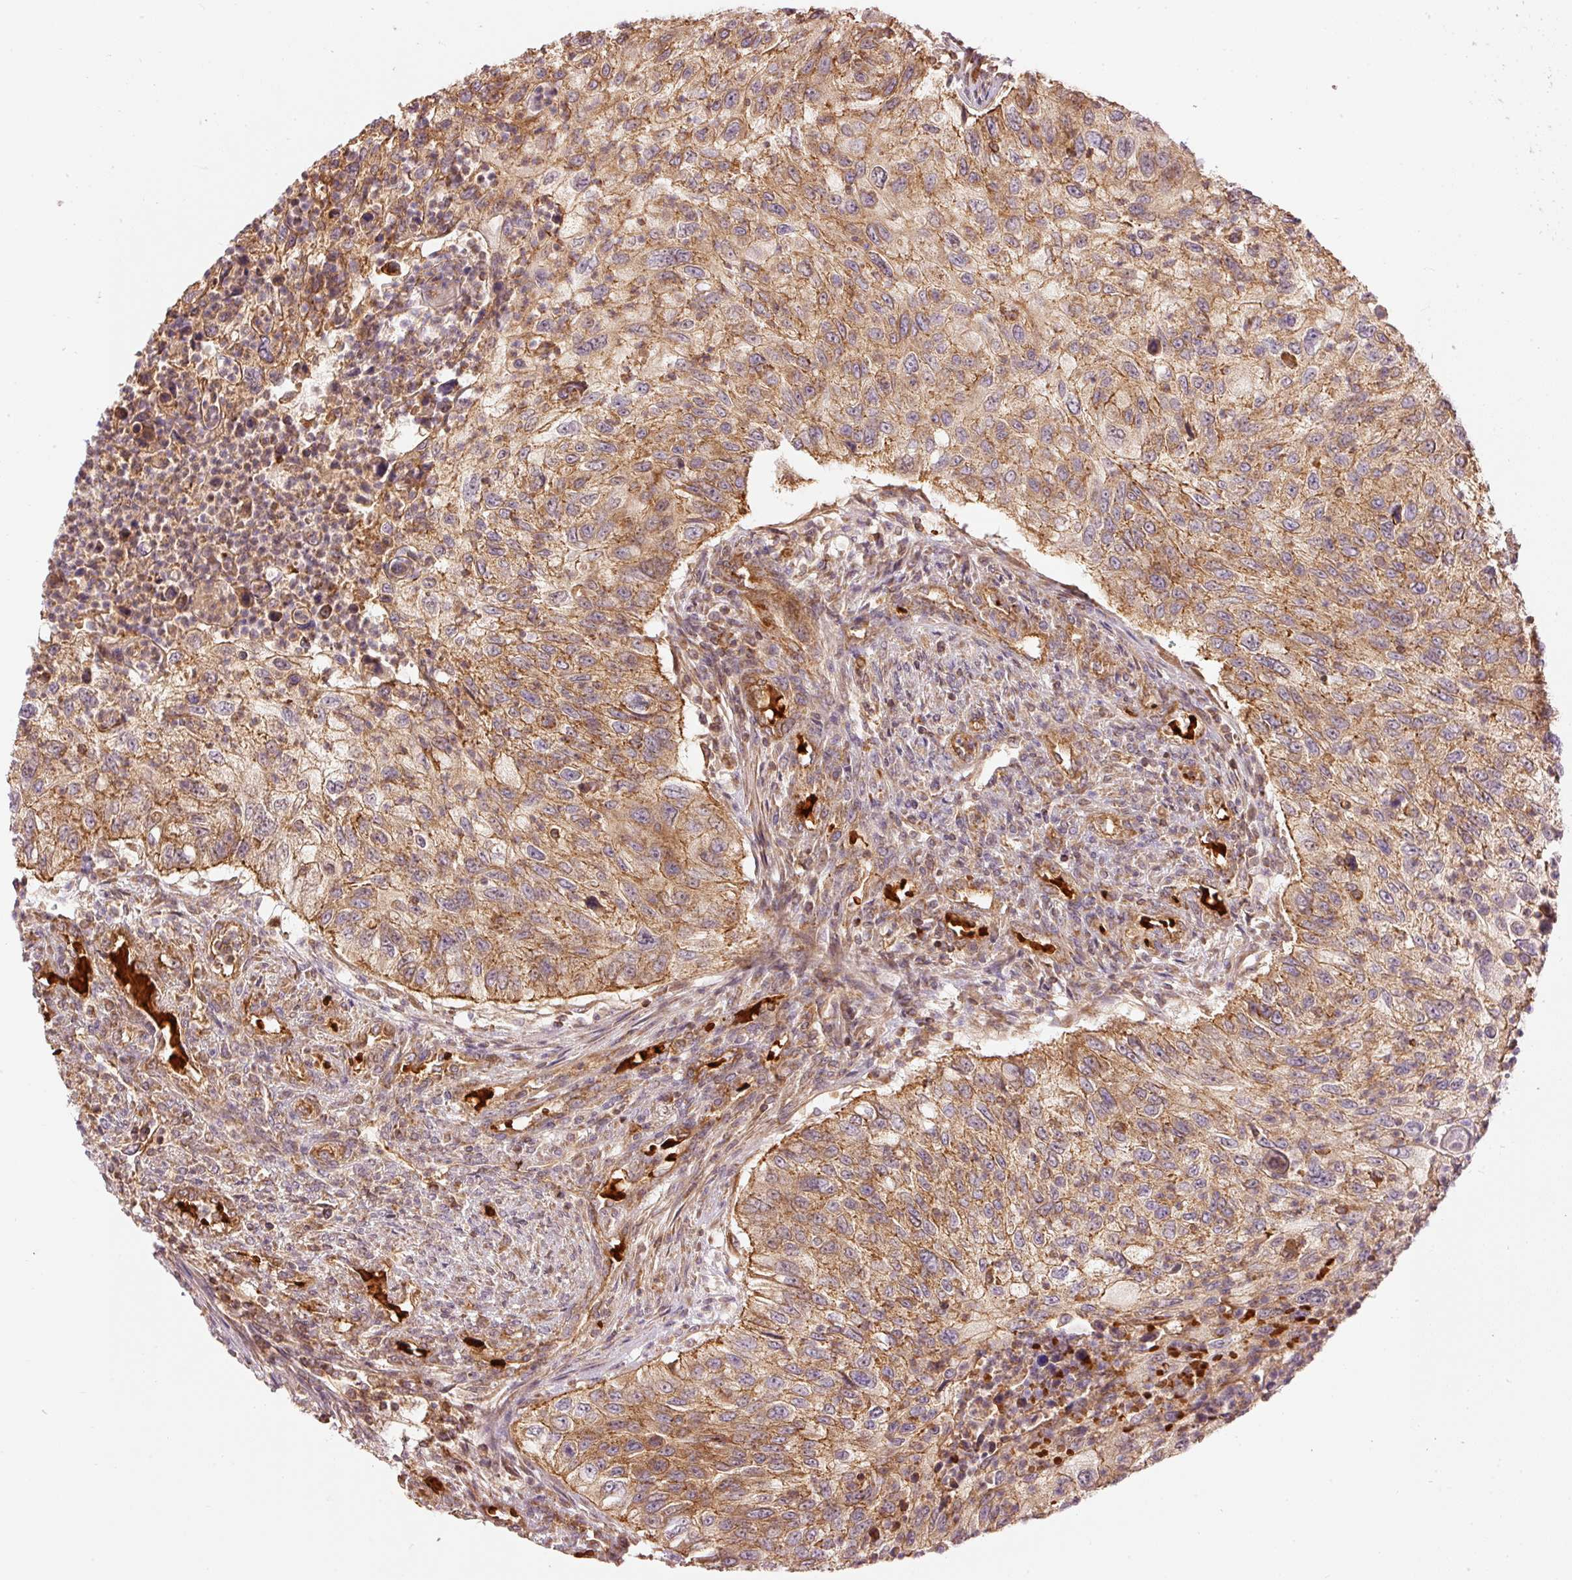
{"staining": {"intensity": "moderate", "quantity": ">75%", "location": "cytoplasmic/membranous"}, "tissue": "urothelial cancer", "cell_type": "Tumor cells", "image_type": "cancer", "snomed": [{"axis": "morphology", "description": "Urothelial carcinoma, High grade"}, {"axis": "topography", "description": "Urinary bladder"}], "caption": "This photomicrograph exhibits immunohistochemistry staining of urothelial cancer, with medium moderate cytoplasmic/membranous staining in approximately >75% of tumor cells.", "gene": "ADCY4", "patient": {"sex": "female", "age": 60}}